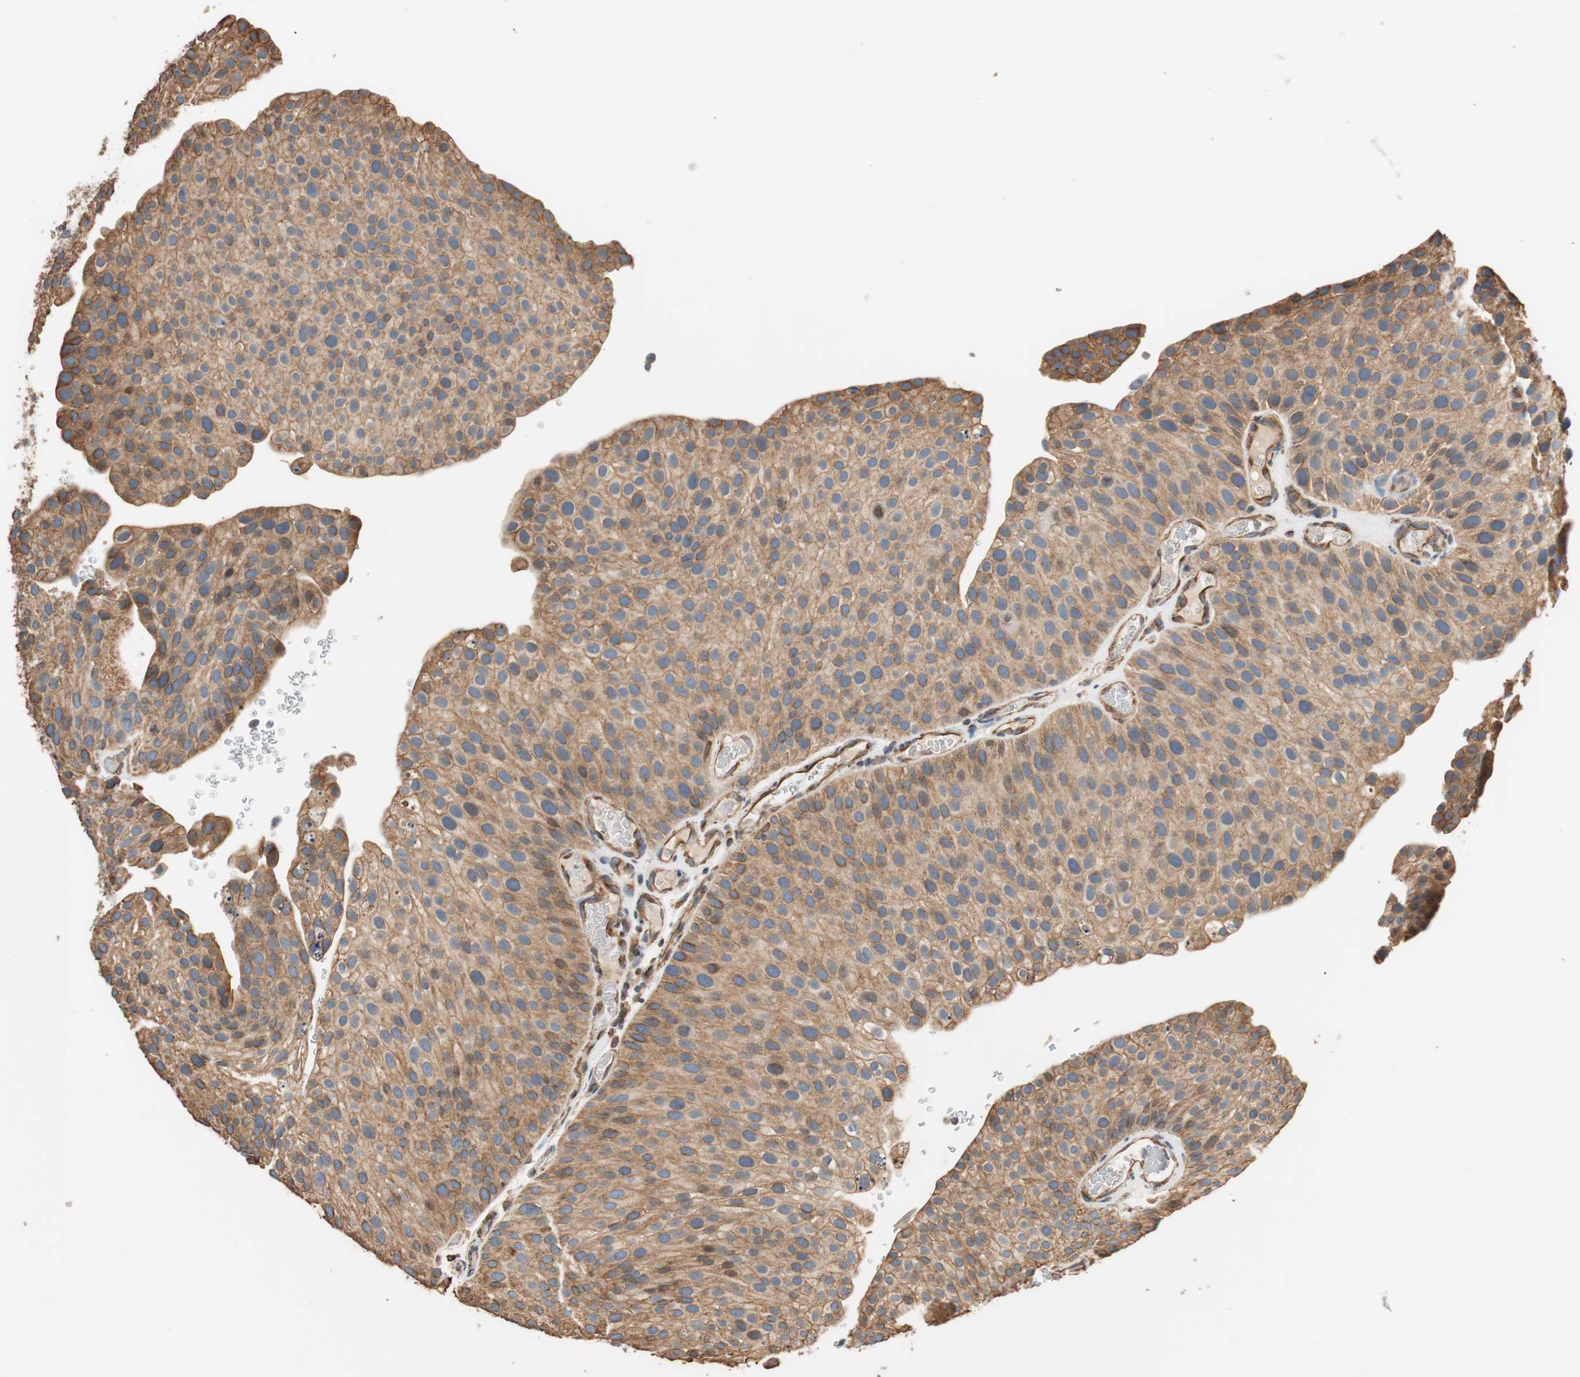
{"staining": {"intensity": "moderate", "quantity": ">75%", "location": "cytoplasmic/membranous"}, "tissue": "urothelial cancer", "cell_type": "Tumor cells", "image_type": "cancer", "snomed": [{"axis": "morphology", "description": "Urothelial carcinoma, Low grade"}, {"axis": "topography", "description": "Smooth muscle"}, {"axis": "topography", "description": "Urinary bladder"}], "caption": "IHC histopathology image of urothelial cancer stained for a protein (brown), which demonstrates medium levels of moderate cytoplasmic/membranous positivity in approximately >75% of tumor cells.", "gene": "TUBB", "patient": {"sex": "male", "age": 60}}